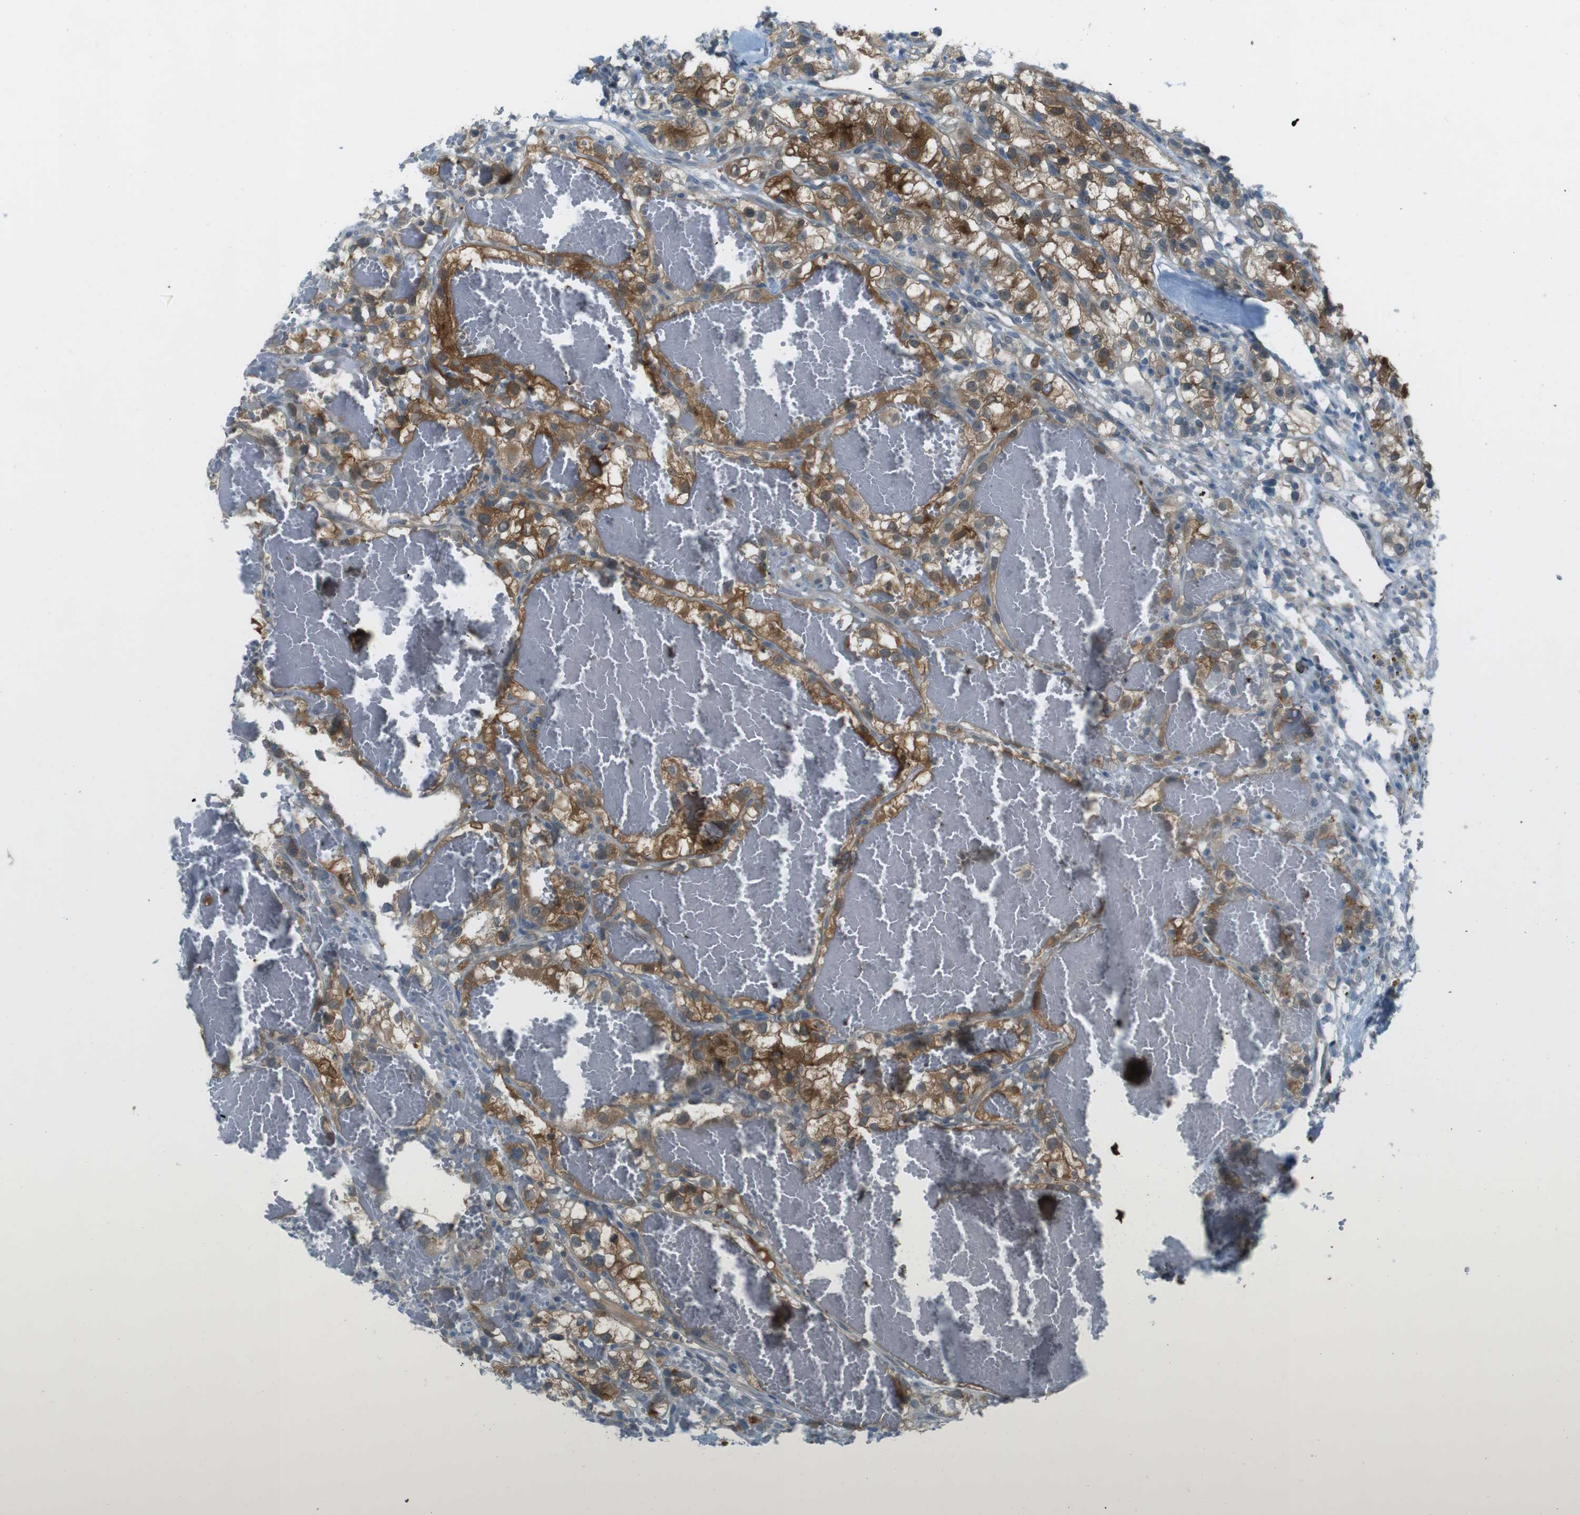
{"staining": {"intensity": "moderate", "quantity": ">75%", "location": "cytoplasmic/membranous"}, "tissue": "renal cancer", "cell_type": "Tumor cells", "image_type": "cancer", "snomed": [{"axis": "morphology", "description": "Adenocarcinoma, NOS"}, {"axis": "topography", "description": "Kidney"}], "caption": "IHC photomicrograph of human adenocarcinoma (renal) stained for a protein (brown), which displays medium levels of moderate cytoplasmic/membranous expression in about >75% of tumor cells.", "gene": "ZDHHC20", "patient": {"sex": "female", "age": 57}}